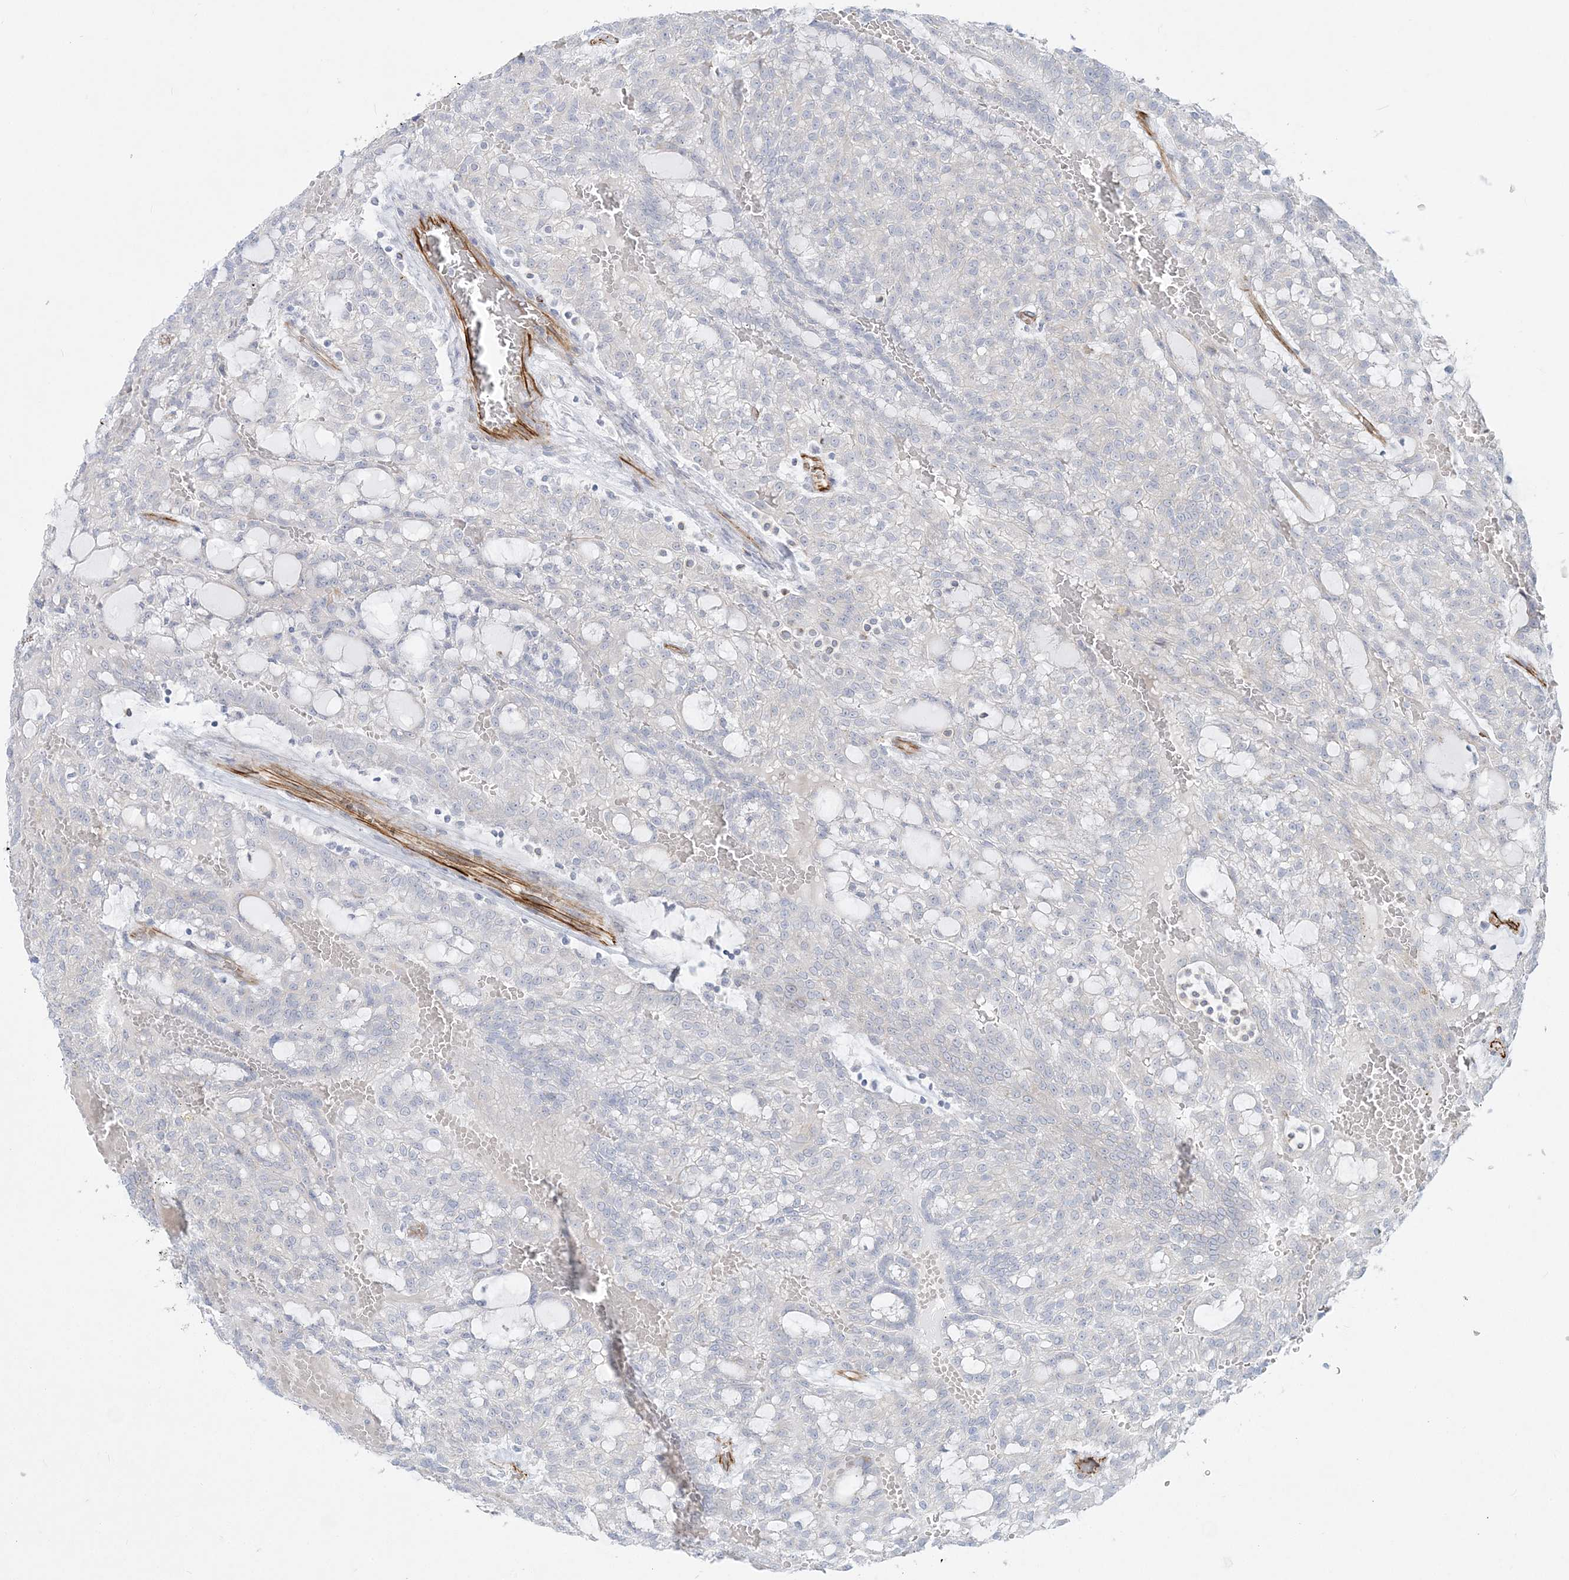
{"staining": {"intensity": "negative", "quantity": "none", "location": "none"}, "tissue": "renal cancer", "cell_type": "Tumor cells", "image_type": "cancer", "snomed": [{"axis": "morphology", "description": "Adenocarcinoma, NOS"}, {"axis": "topography", "description": "Kidney"}], "caption": "Immunohistochemistry (IHC) histopathology image of renal cancer stained for a protein (brown), which demonstrates no staining in tumor cells.", "gene": "PPIL6", "patient": {"sex": "male", "age": 63}}